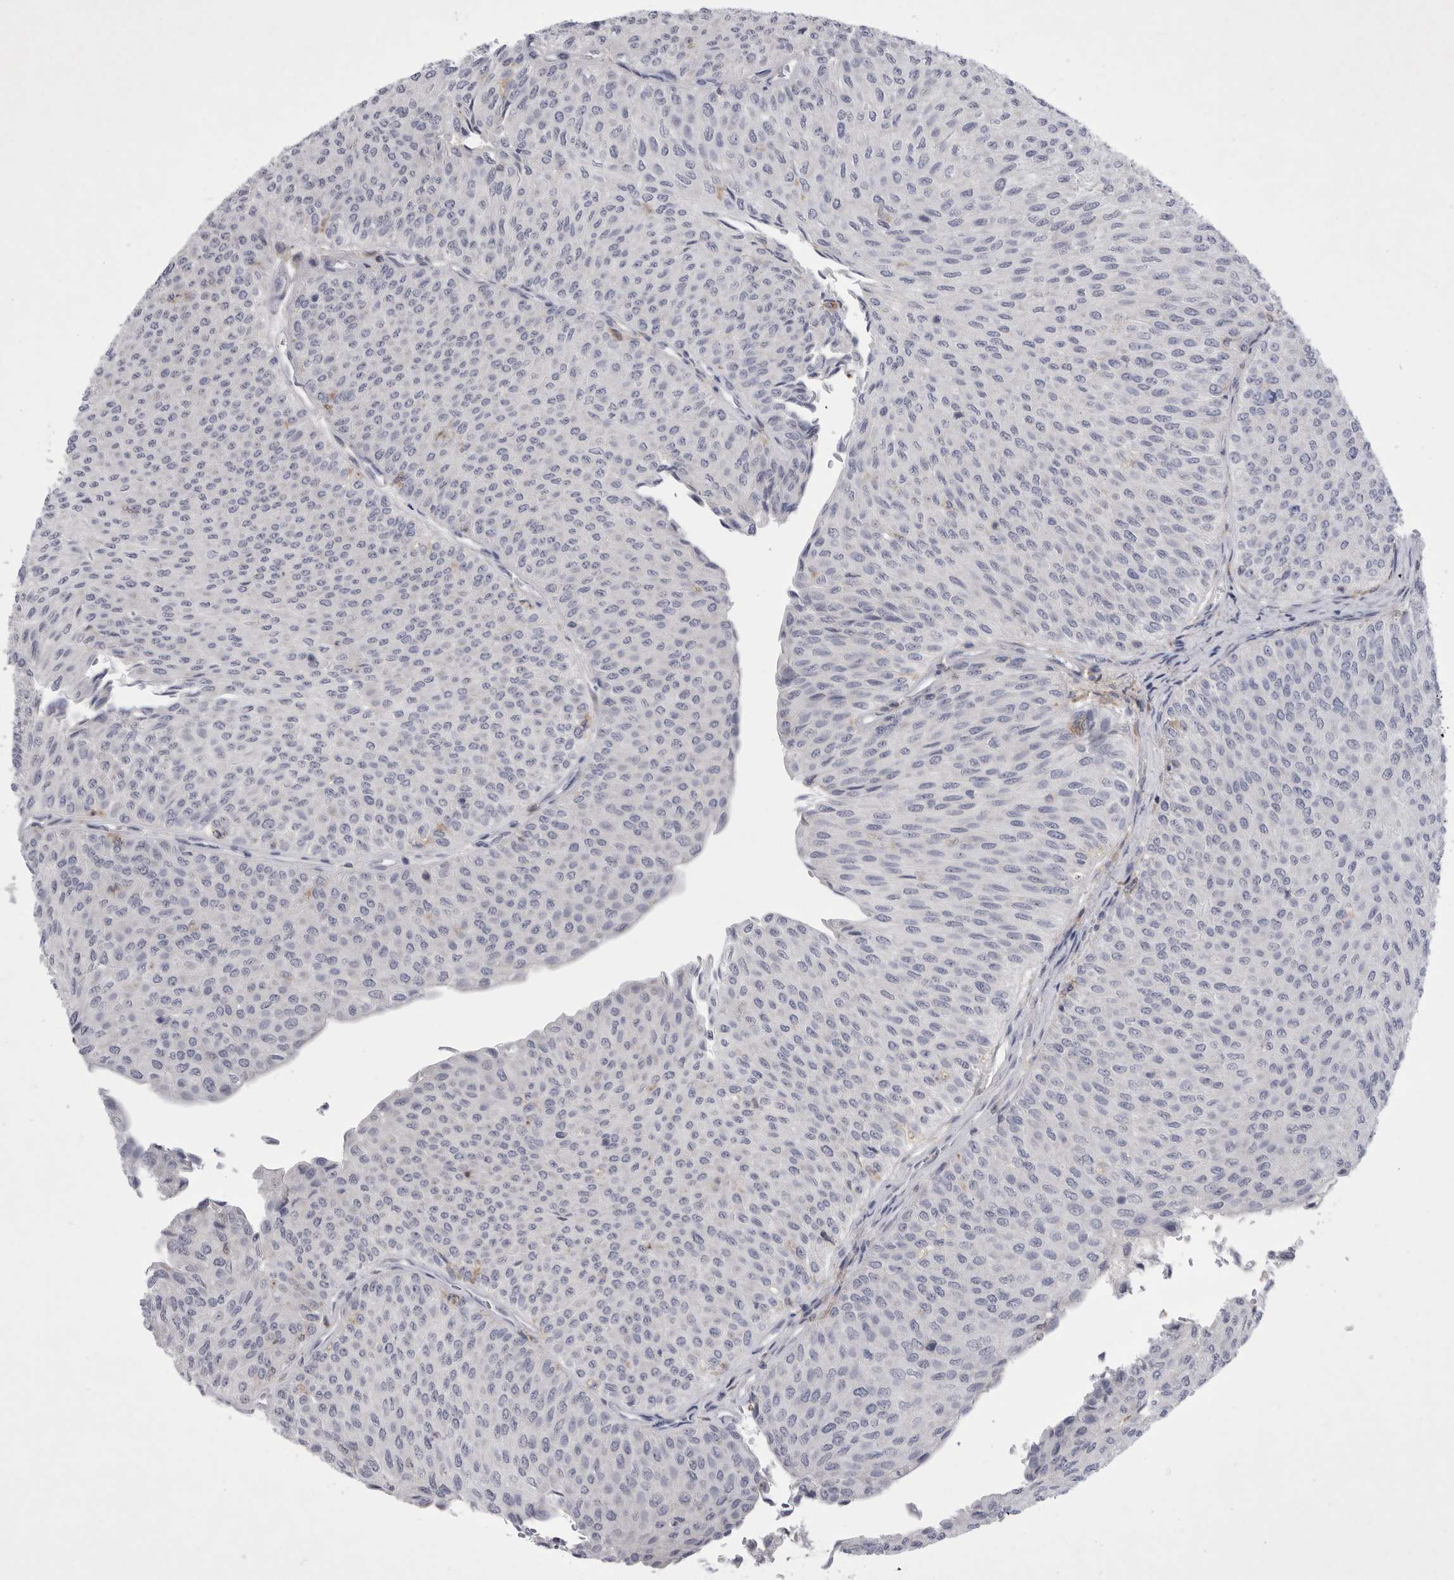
{"staining": {"intensity": "negative", "quantity": "none", "location": "none"}, "tissue": "urothelial cancer", "cell_type": "Tumor cells", "image_type": "cancer", "snomed": [{"axis": "morphology", "description": "Urothelial carcinoma, Low grade"}, {"axis": "topography", "description": "Urinary bladder"}], "caption": "This is a image of IHC staining of low-grade urothelial carcinoma, which shows no positivity in tumor cells.", "gene": "SIGLEC10", "patient": {"sex": "male", "age": 78}}